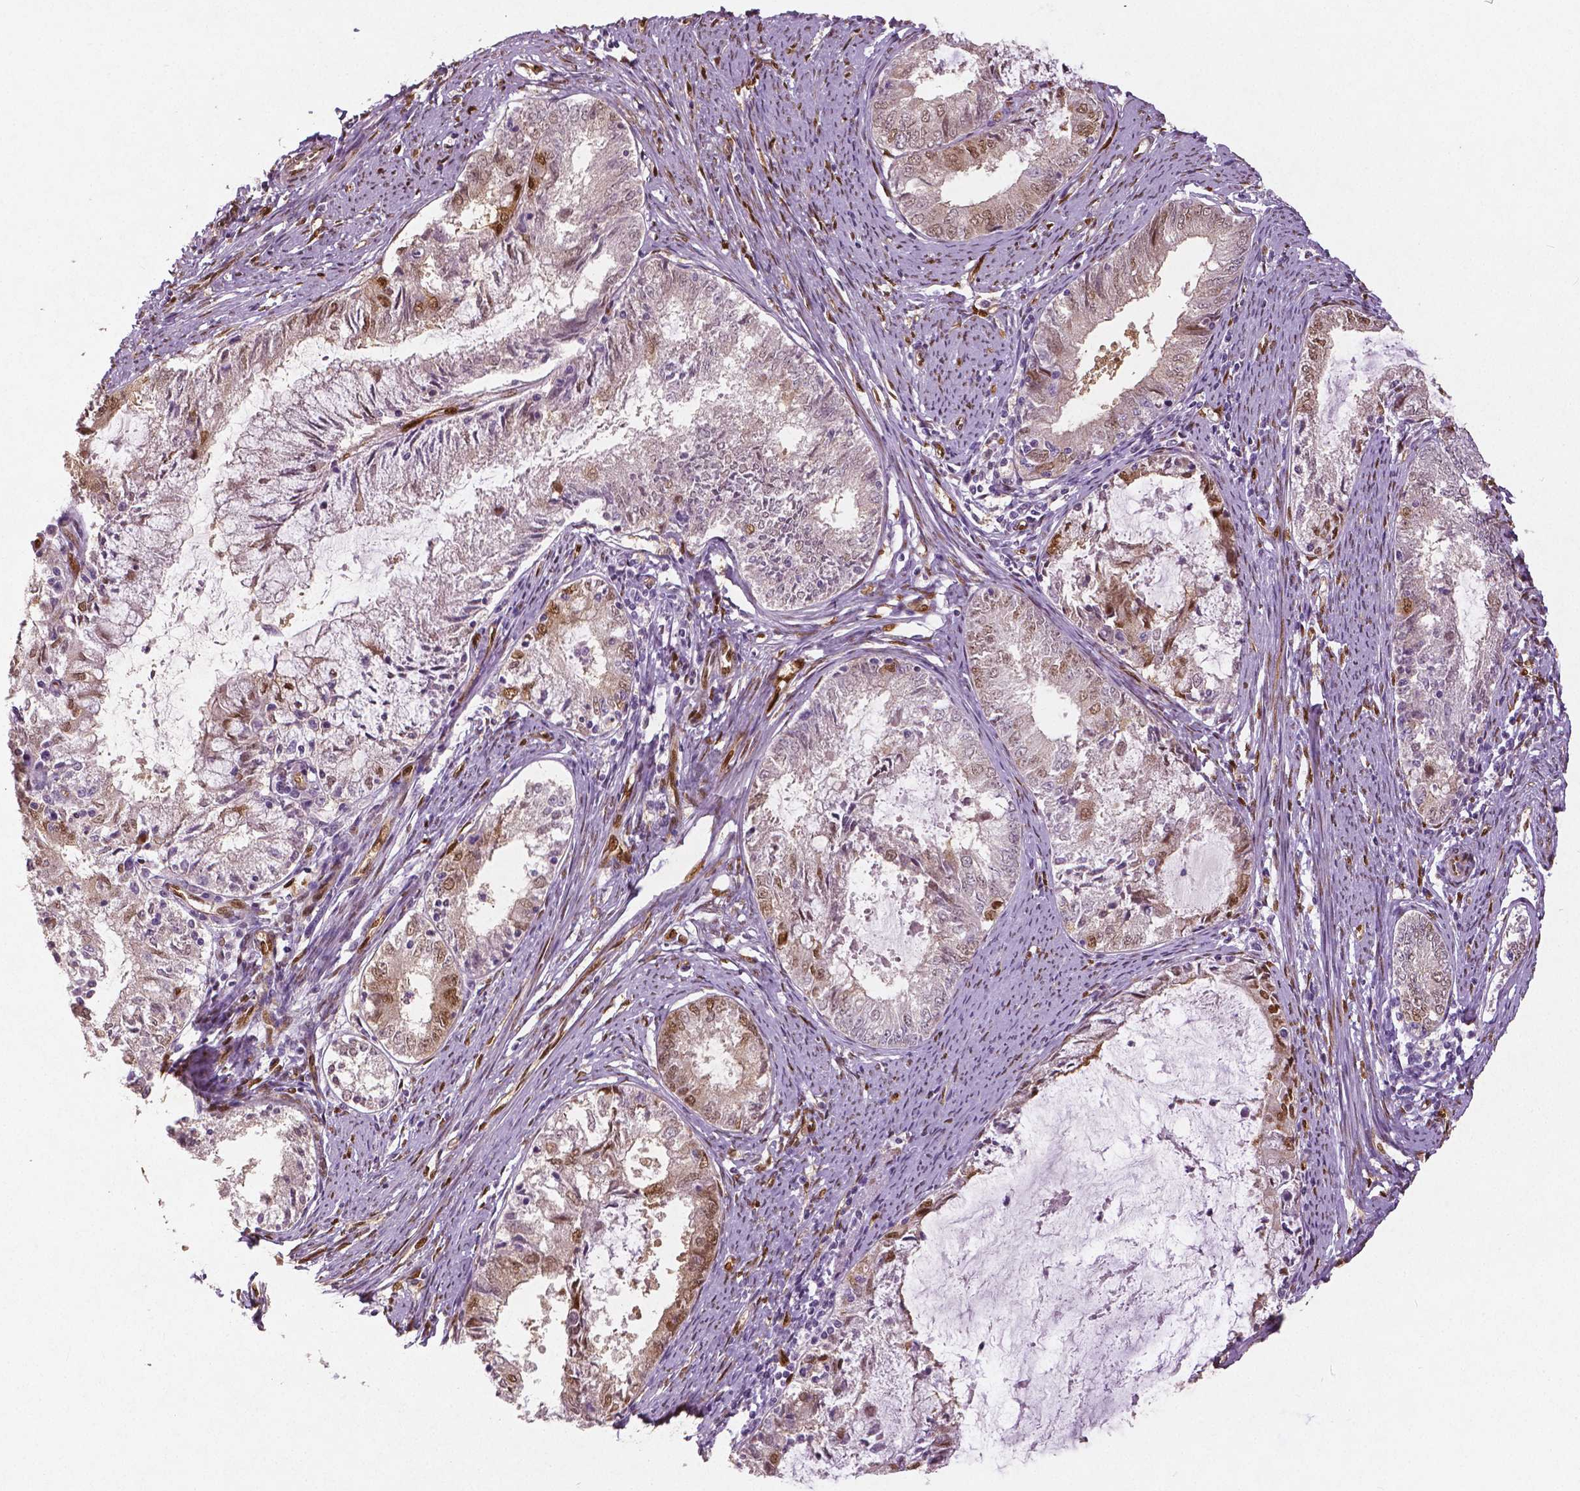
{"staining": {"intensity": "moderate", "quantity": ">75%", "location": "cytoplasmic/membranous,nuclear"}, "tissue": "endometrial cancer", "cell_type": "Tumor cells", "image_type": "cancer", "snomed": [{"axis": "morphology", "description": "Adenocarcinoma, NOS"}, {"axis": "topography", "description": "Endometrium"}], "caption": "Protein staining reveals moderate cytoplasmic/membranous and nuclear staining in approximately >75% of tumor cells in endometrial adenocarcinoma.", "gene": "WWTR1", "patient": {"sex": "female", "age": 57}}